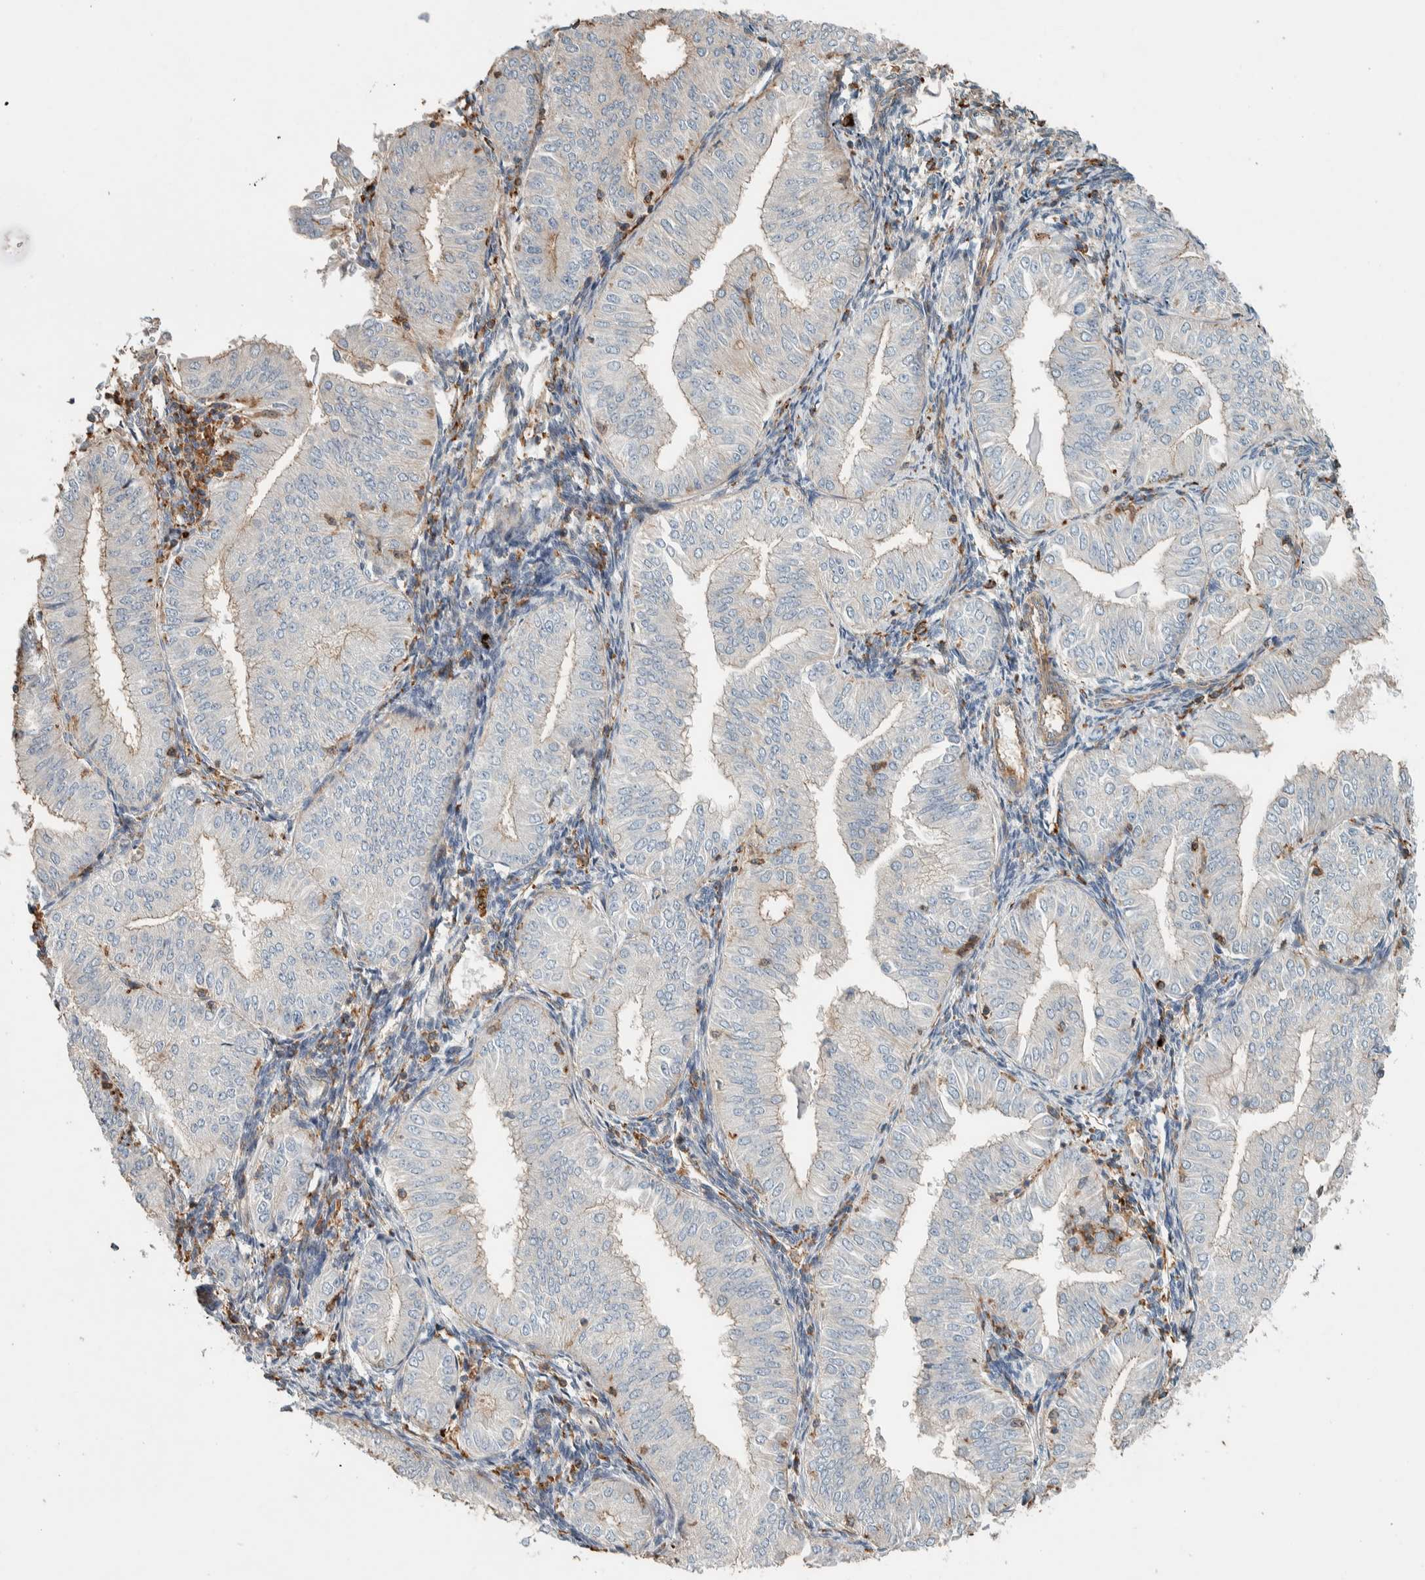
{"staining": {"intensity": "negative", "quantity": "none", "location": "none"}, "tissue": "endometrial cancer", "cell_type": "Tumor cells", "image_type": "cancer", "snomed": [{"axis": "morphology", "description": "Normal tissue, NOS"}, {"axis": "morphology", "description": "Adenocarcinoma, NOS"}, {"axis": "topography", "description": "Endometrium"}], "caption": "Immunohistochemistry histopathology image of human endometrial cancer (adenocarcinoma) stained for a protein (brown), which shows no positivity in tumor cells.", "gene": "CTBP2", "patient": {"sex": "female", "age": 53}}